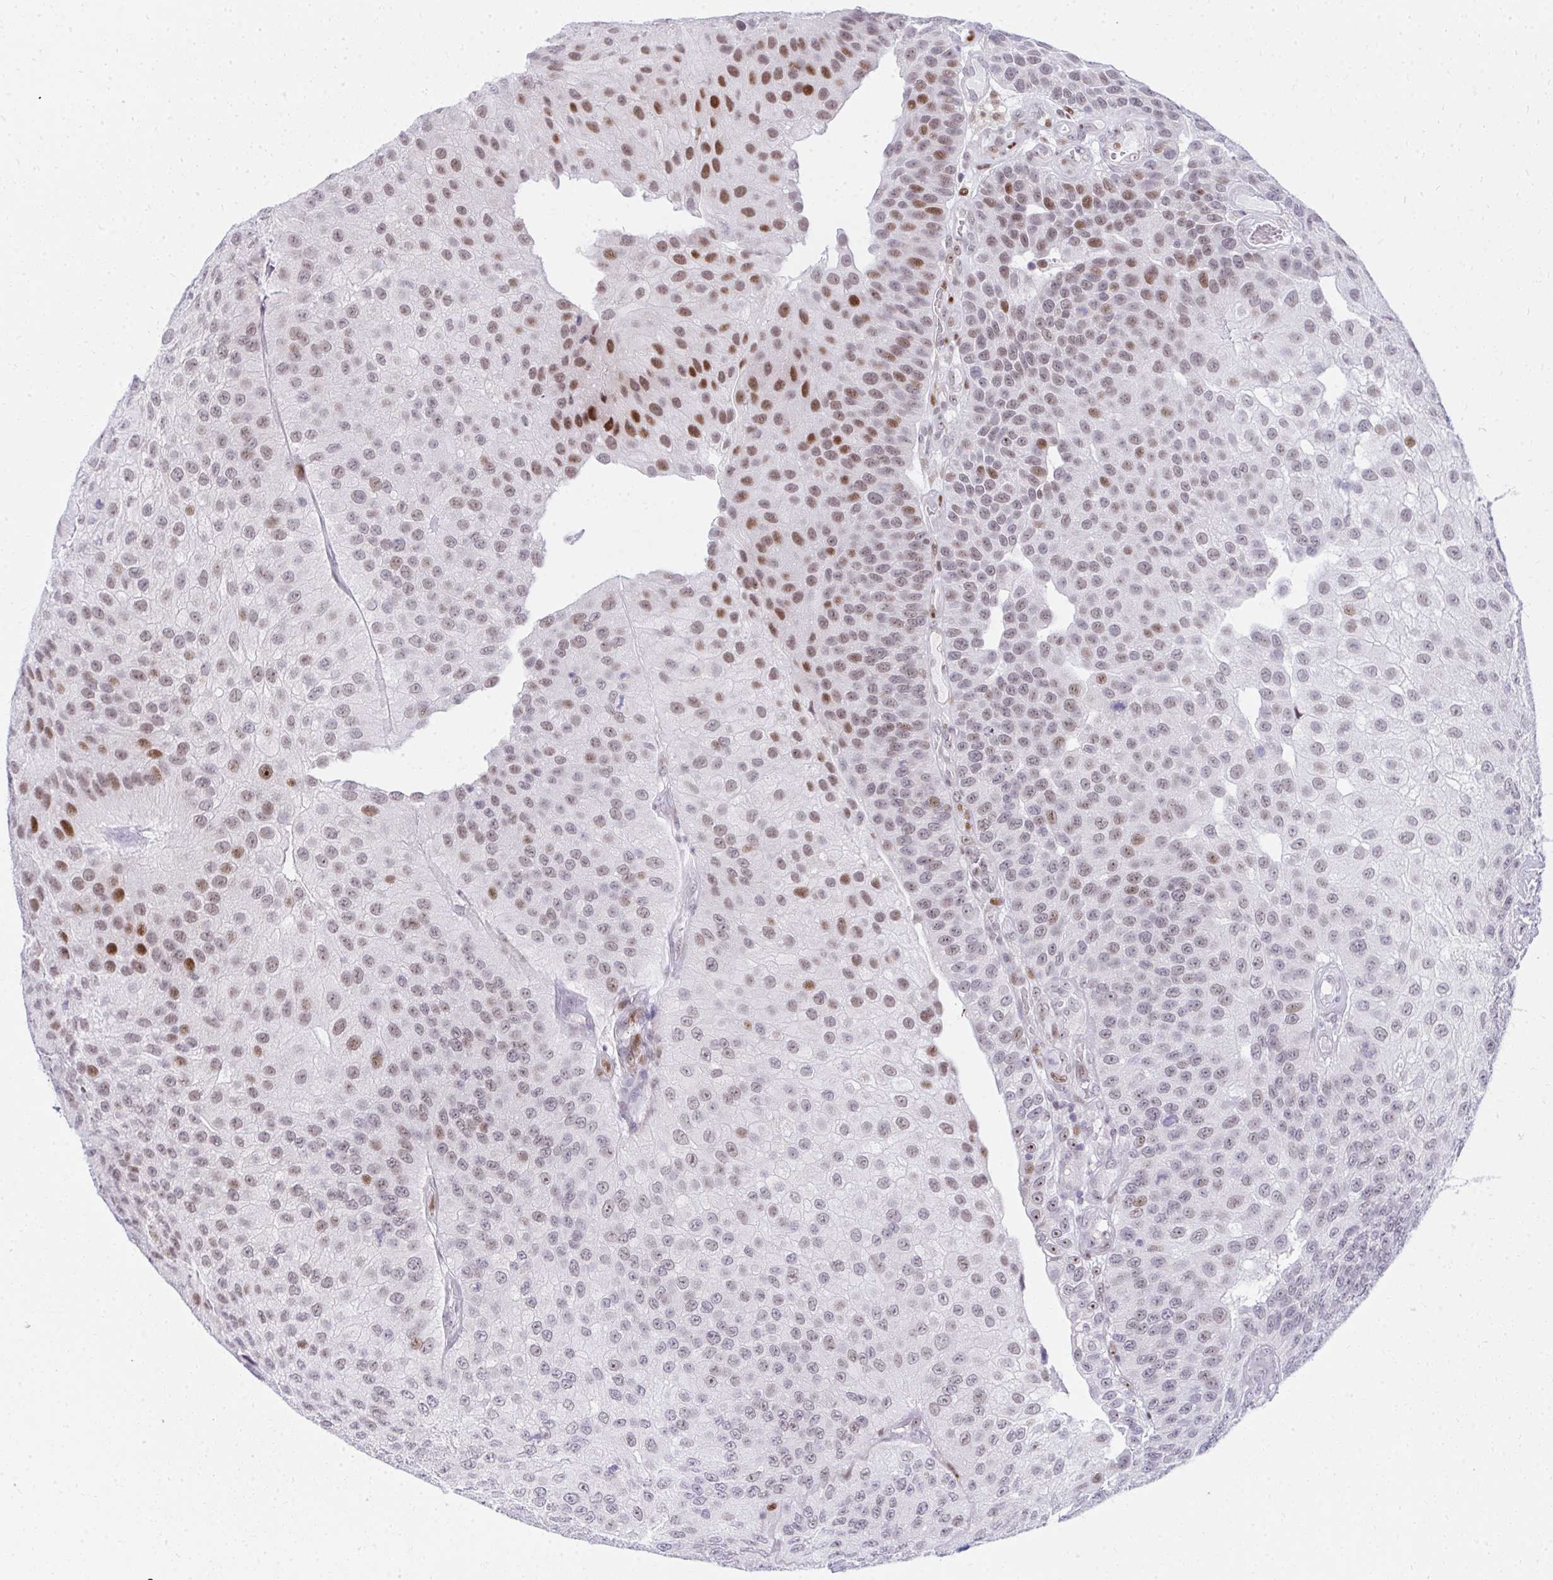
{"staining": {"intensity": "moderate", "quantity": "25%-75%", "location": "nuclear"}, "tissue": "urothelial cancer", "cell_type": "Tumor cells", "image_type": "cancer", "snomed": [{"axis": "morphology", "description": "Urothelial carcinoma, NOS"}, {"axis": "topography", "description": "Urinary bladder"}], "caption": "High-magnification brightfield microscopy of urothelial cancer stained with DAB (brown) and counterstained with hematoxylin (blue). tumor cells exhibit moderate nuclear positivity is present in about25%-75% of cells.", "gene": "GLDN", "patient": {"sex": "male", "age": 87}}